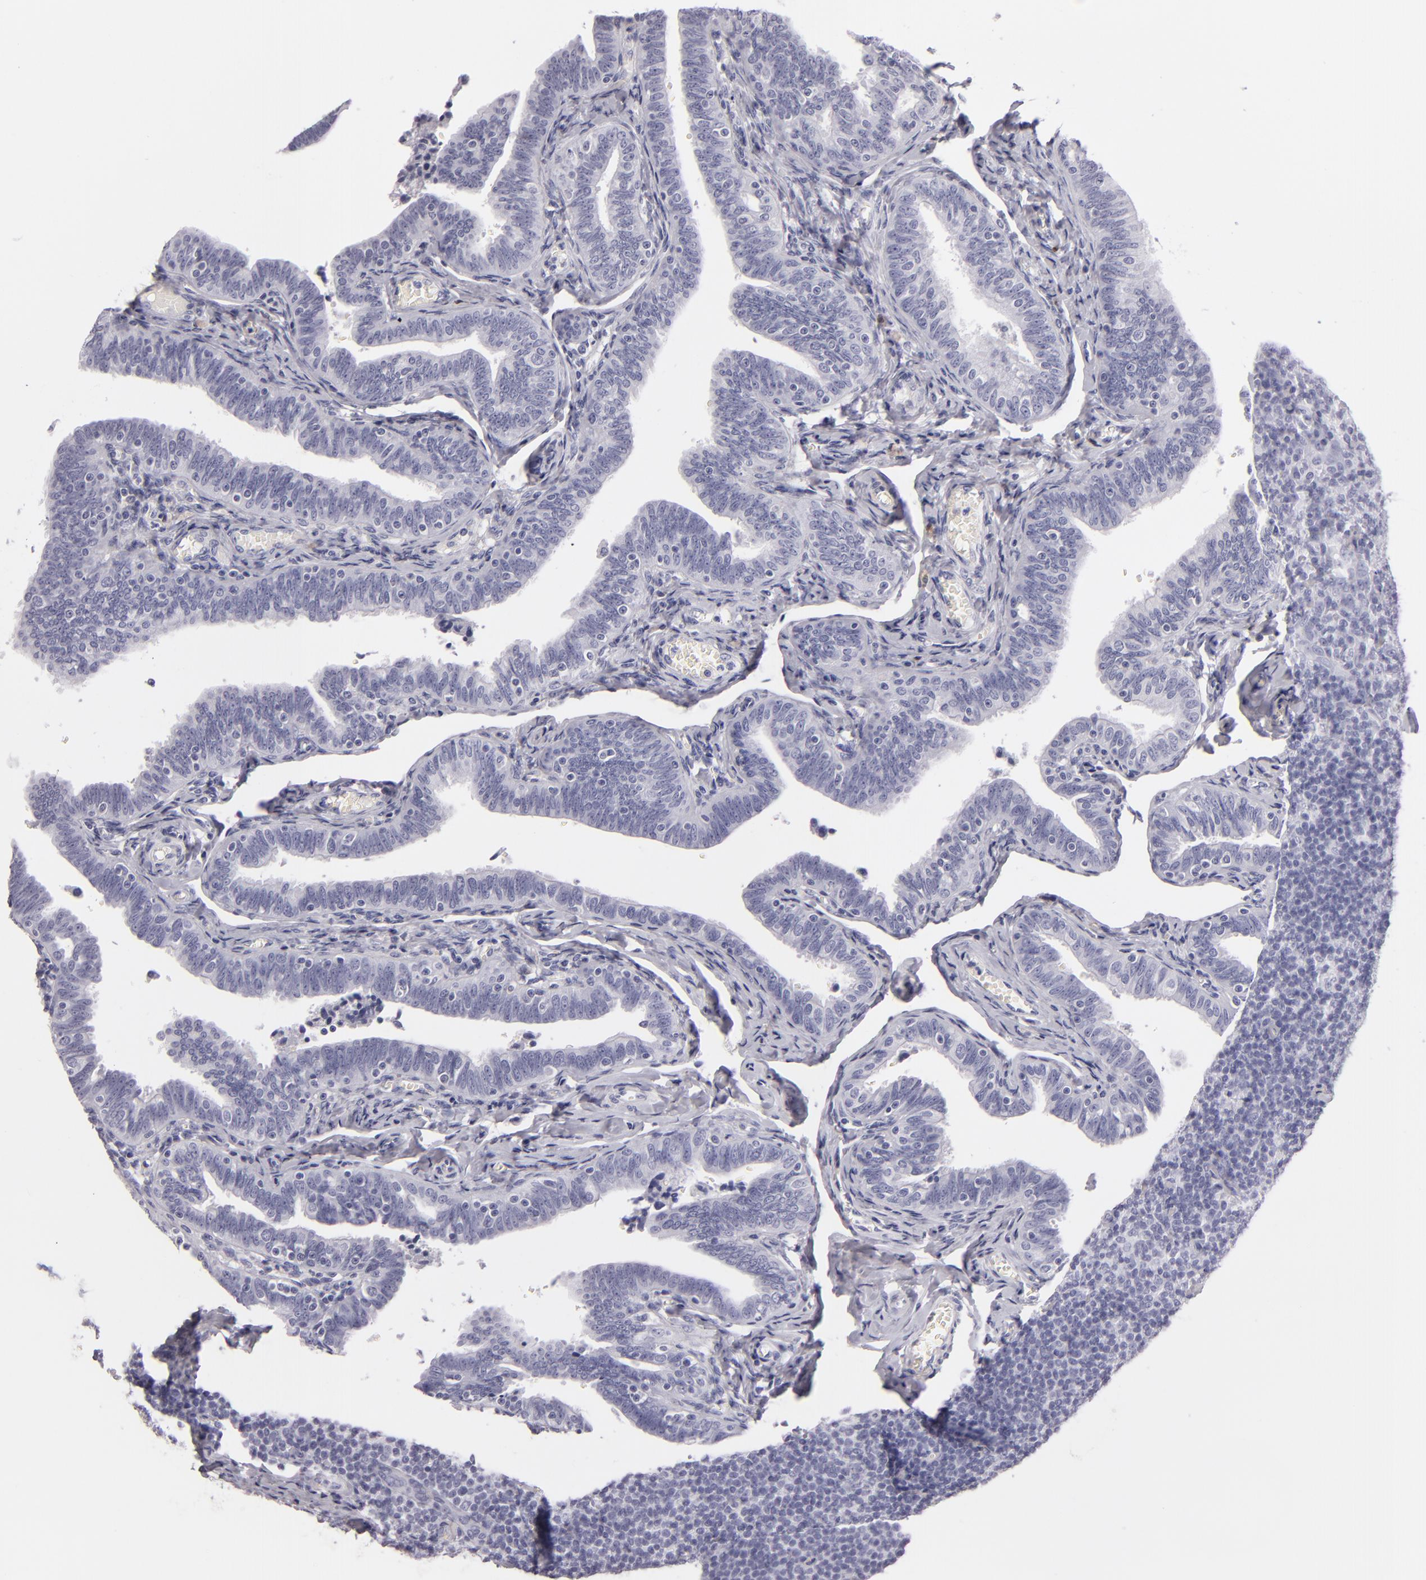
{"staining": {"intensity": "negative", "quantity": "none", "location": "none"}, "tissue": "fallopian tube", "cell_type": "Glandular cells", "image_type": "normal", "snomed": [{"axis": "morphology", "description": "Normal tissue, NOS"}, {"axis": "topography", "description": "Fallopian tube"}, {"axis": "topography", "description": "Ovary"}], "caption": "An image of fallopian tube stained for a protein displays no brown staining in glandular cells.", "gene": "F13A1", "patient": {"sex": "female", "age": 69}}